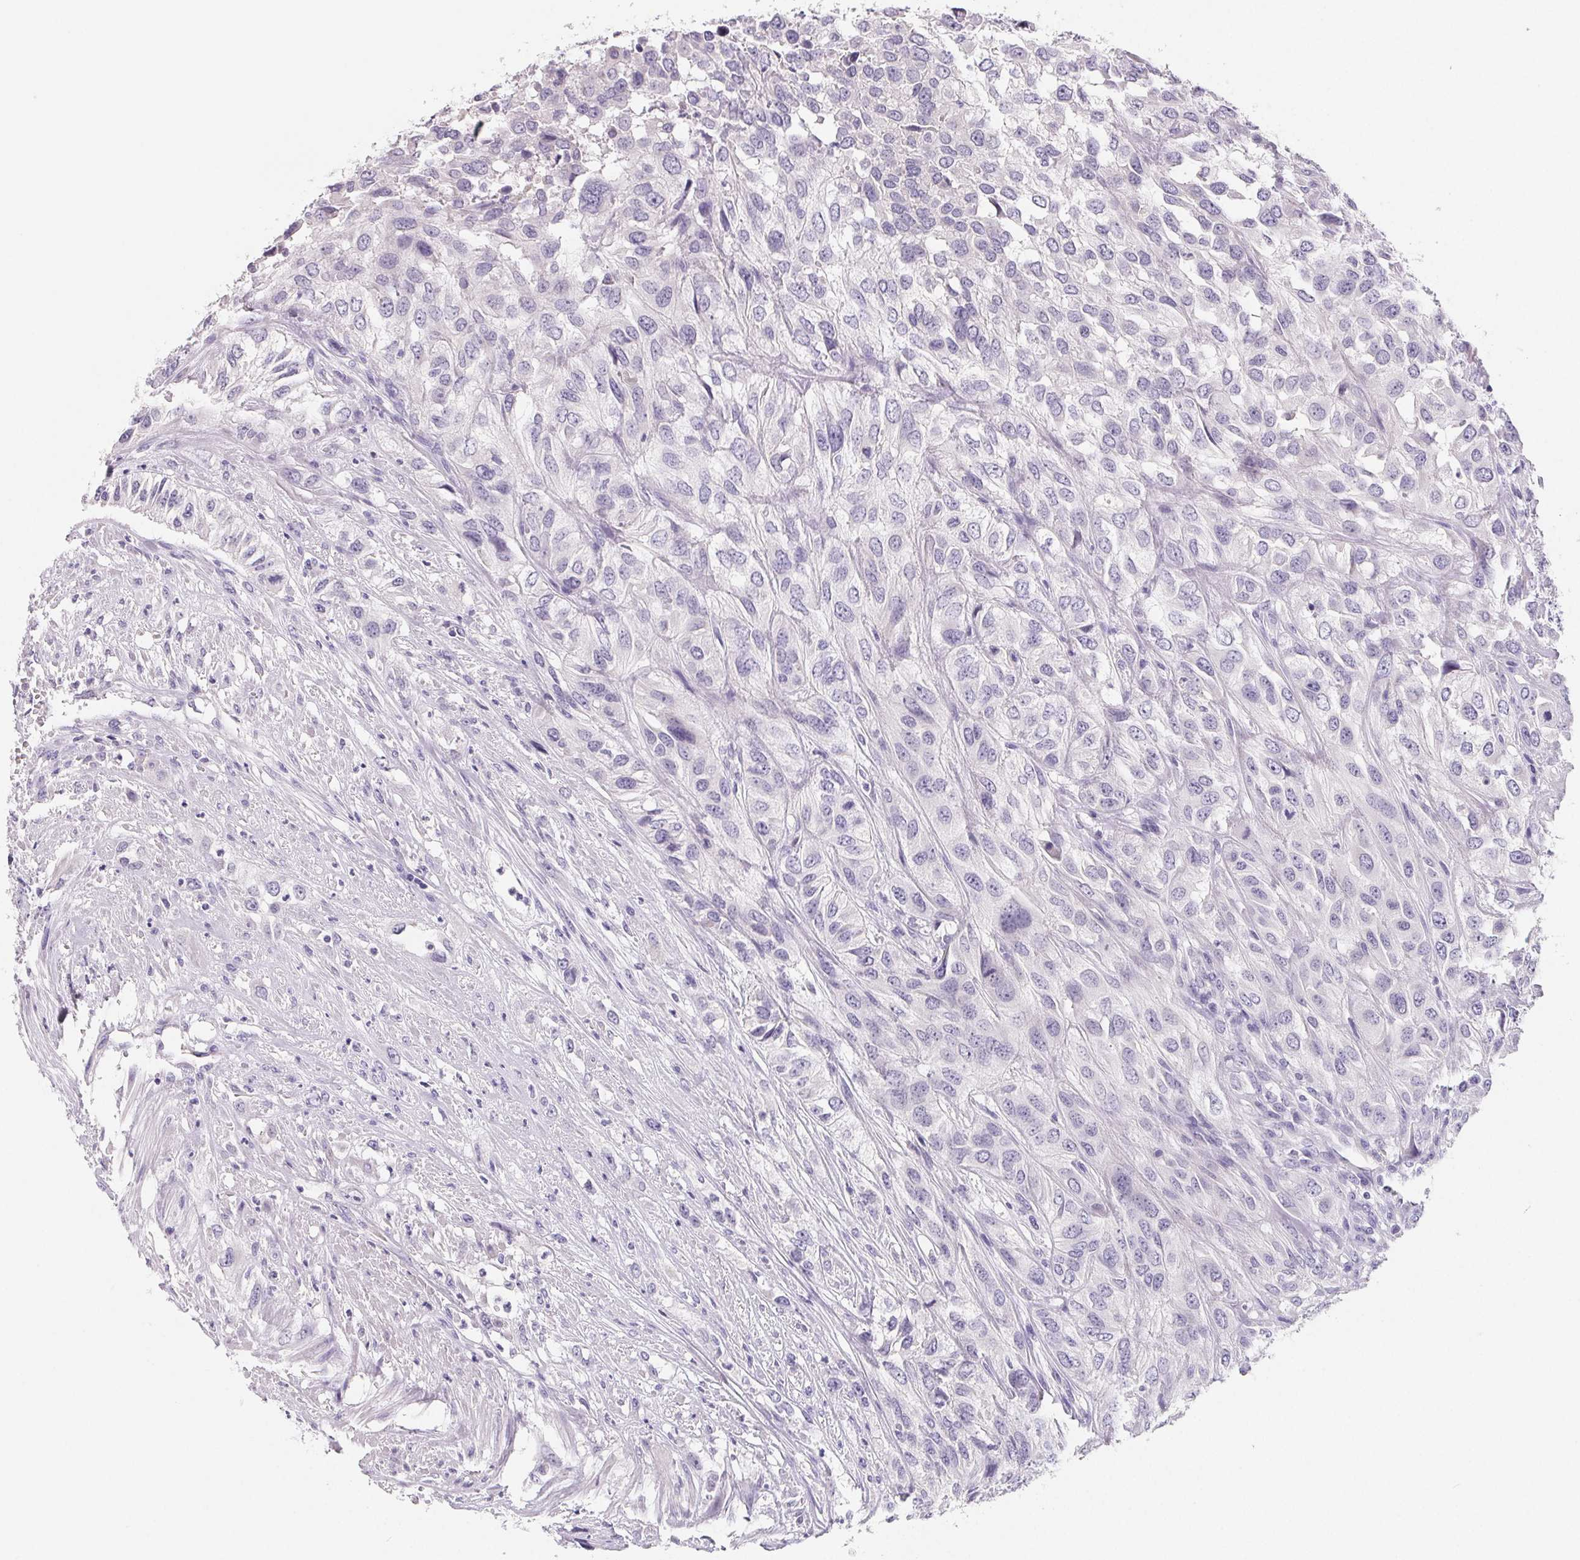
{"staining": {"intensity": "negative", "quantity": "none", "location": "none"}, "tissue": "urothelial cancer", "cell_type": "Tumor cells", "image_type": "cancer", "snomed": [{"axis": "morphology", "description": "Urothelial carcinoma, High grade"}, {"axis": "topography", "description": "Urinary bladder"}], "caption": "DAB immunohistochemical staining of human high-grade urothelial carcinoma exhibits no significant positivity in tumor cells.", "gene": "FDX1", "patient": {"sex": "male", "age": 67}}